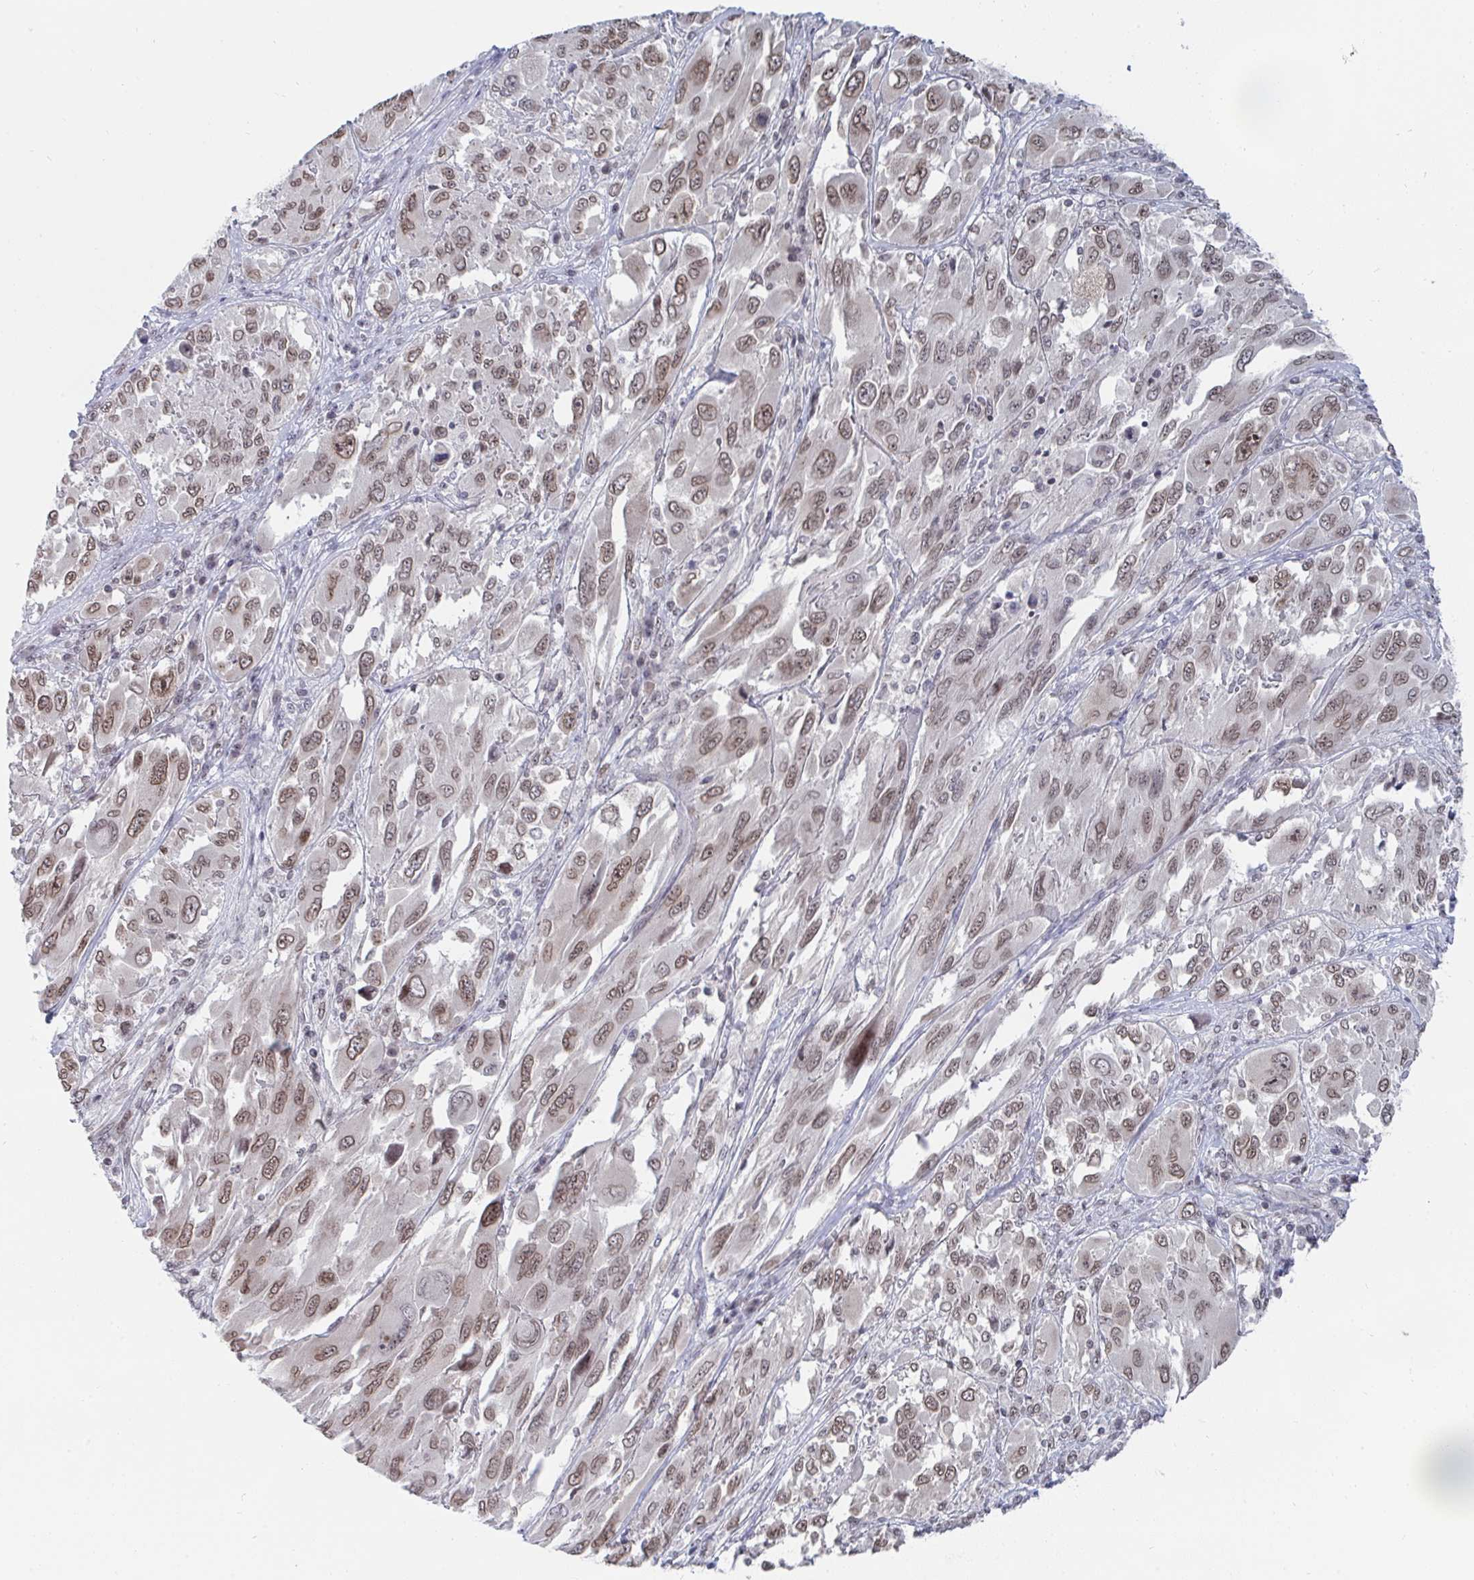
{"staining": {"intensity": "moderate", "quantity": ">75%", "location": "nuclear"}, "tissue": "melanoma", "cell_type": "Tumor cells", "image_type": "cancer", "snomed": [{"axis": "morphology", "description": "Malignant melanoma, NOS"}, {"axis": "topography", "description": "Skin"}], "caption": "A histopathology image of malignant melanoma stained for a protein exhibits moderate nuclear brown staining in tumor cells.", "gene": "TRIP12", "patient": {"sex": "female", "age": 91}}